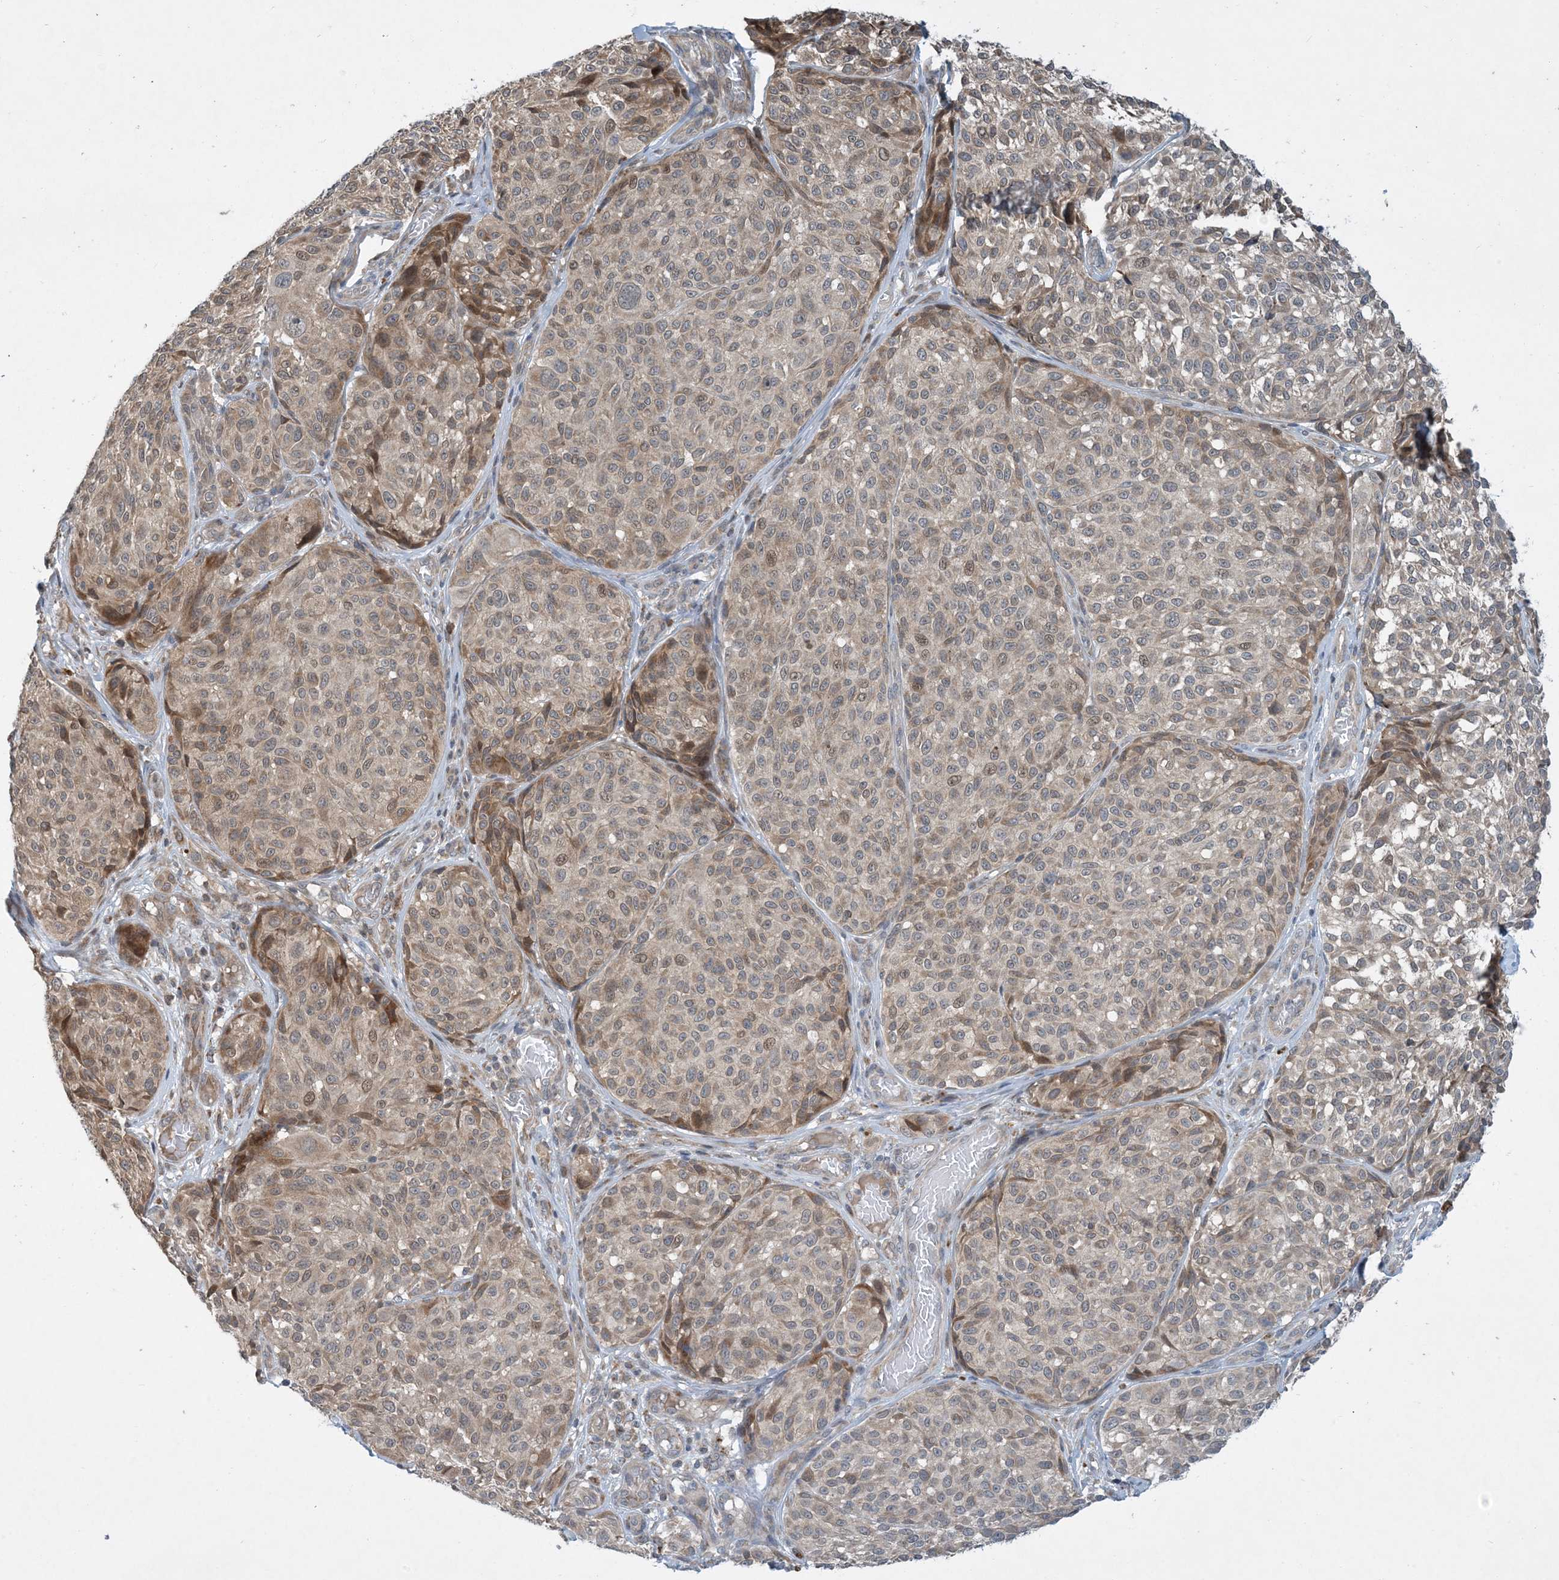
{"staining": {"intensity": "weak", "quantity": "25%-75%", "location": "nuclear"}, "tissue": "melanoma", "cell_type": "Tumor cells", "image_type": "cancer", "snomed": [{"axis": "morphology", "description": "Malignant melanoma, NOS"}, {"axis": "topography", "description": "Skin"}], "caption": "Immunohistochemical staining of malignant melanoma reveals weak nuclear protein positivity in approximately 25%-75% of tumor cells.", "gene": "PHOSPHO2", "patient": {"sex": "male", "age": 83}}